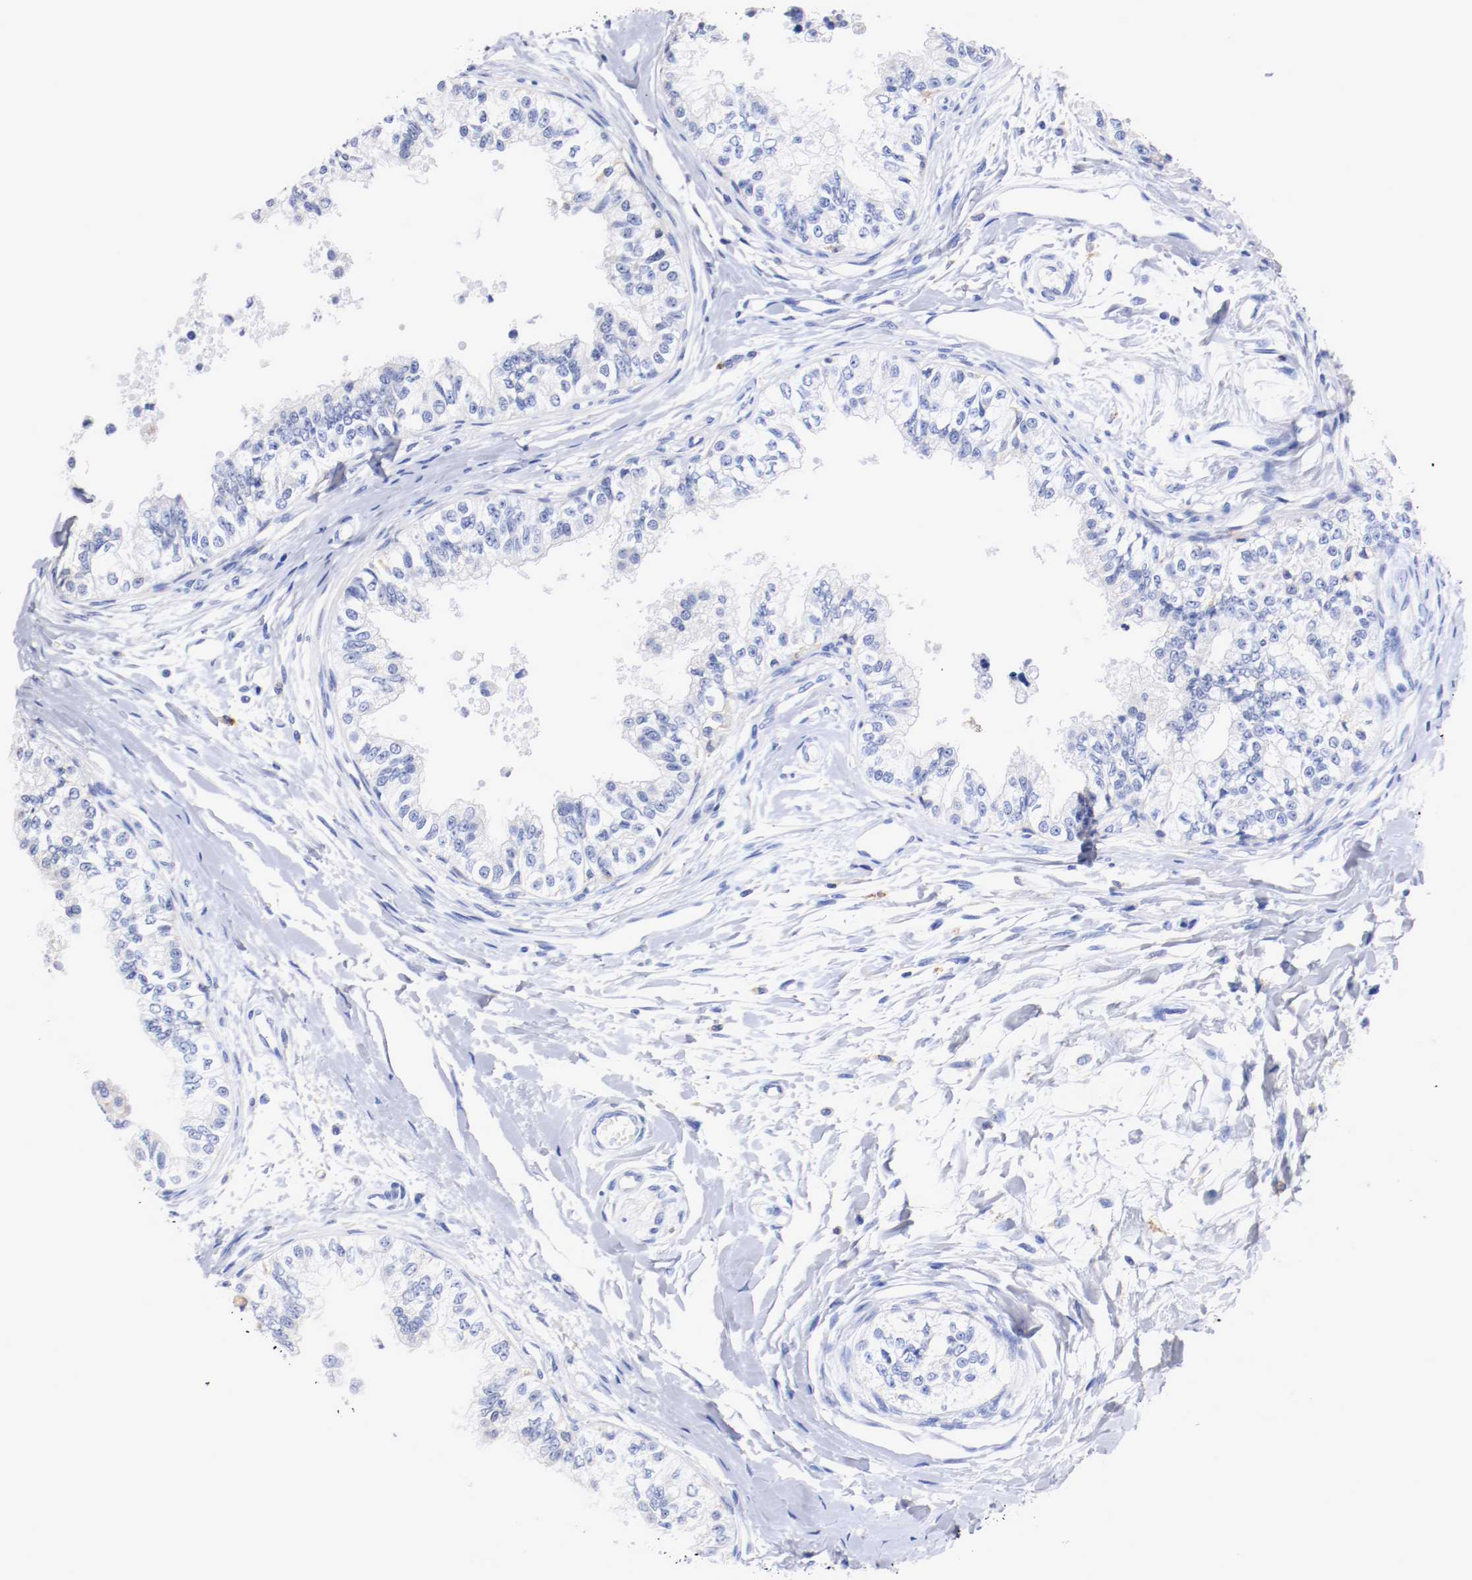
{"staining": {"intensity": "negative", "quantity": "none", "location": "none"}, "tissue": "epididymis", "cell_type": "Glandular cells", "image_type": "normal", "snomed": [{"axis": "morphology", "description": "Normal tissue, NOS"}, {"axis": "morphology", "description": "Adenocarcinoma, metastatic, NOS"}, {"axis": "topography", "description": "Testis"}, {"axis": "topography", "description": "Epididymis"}], "caption": "Image shows no significant protein staining in glandular cells of unremarkable epididymis. (Brightfield microscopy of DAB (3,3'-diaminobenzidine) IHC at high magnification).", "gene": "FGFBP1", "patient": {"sex": "male", "age": 26}}